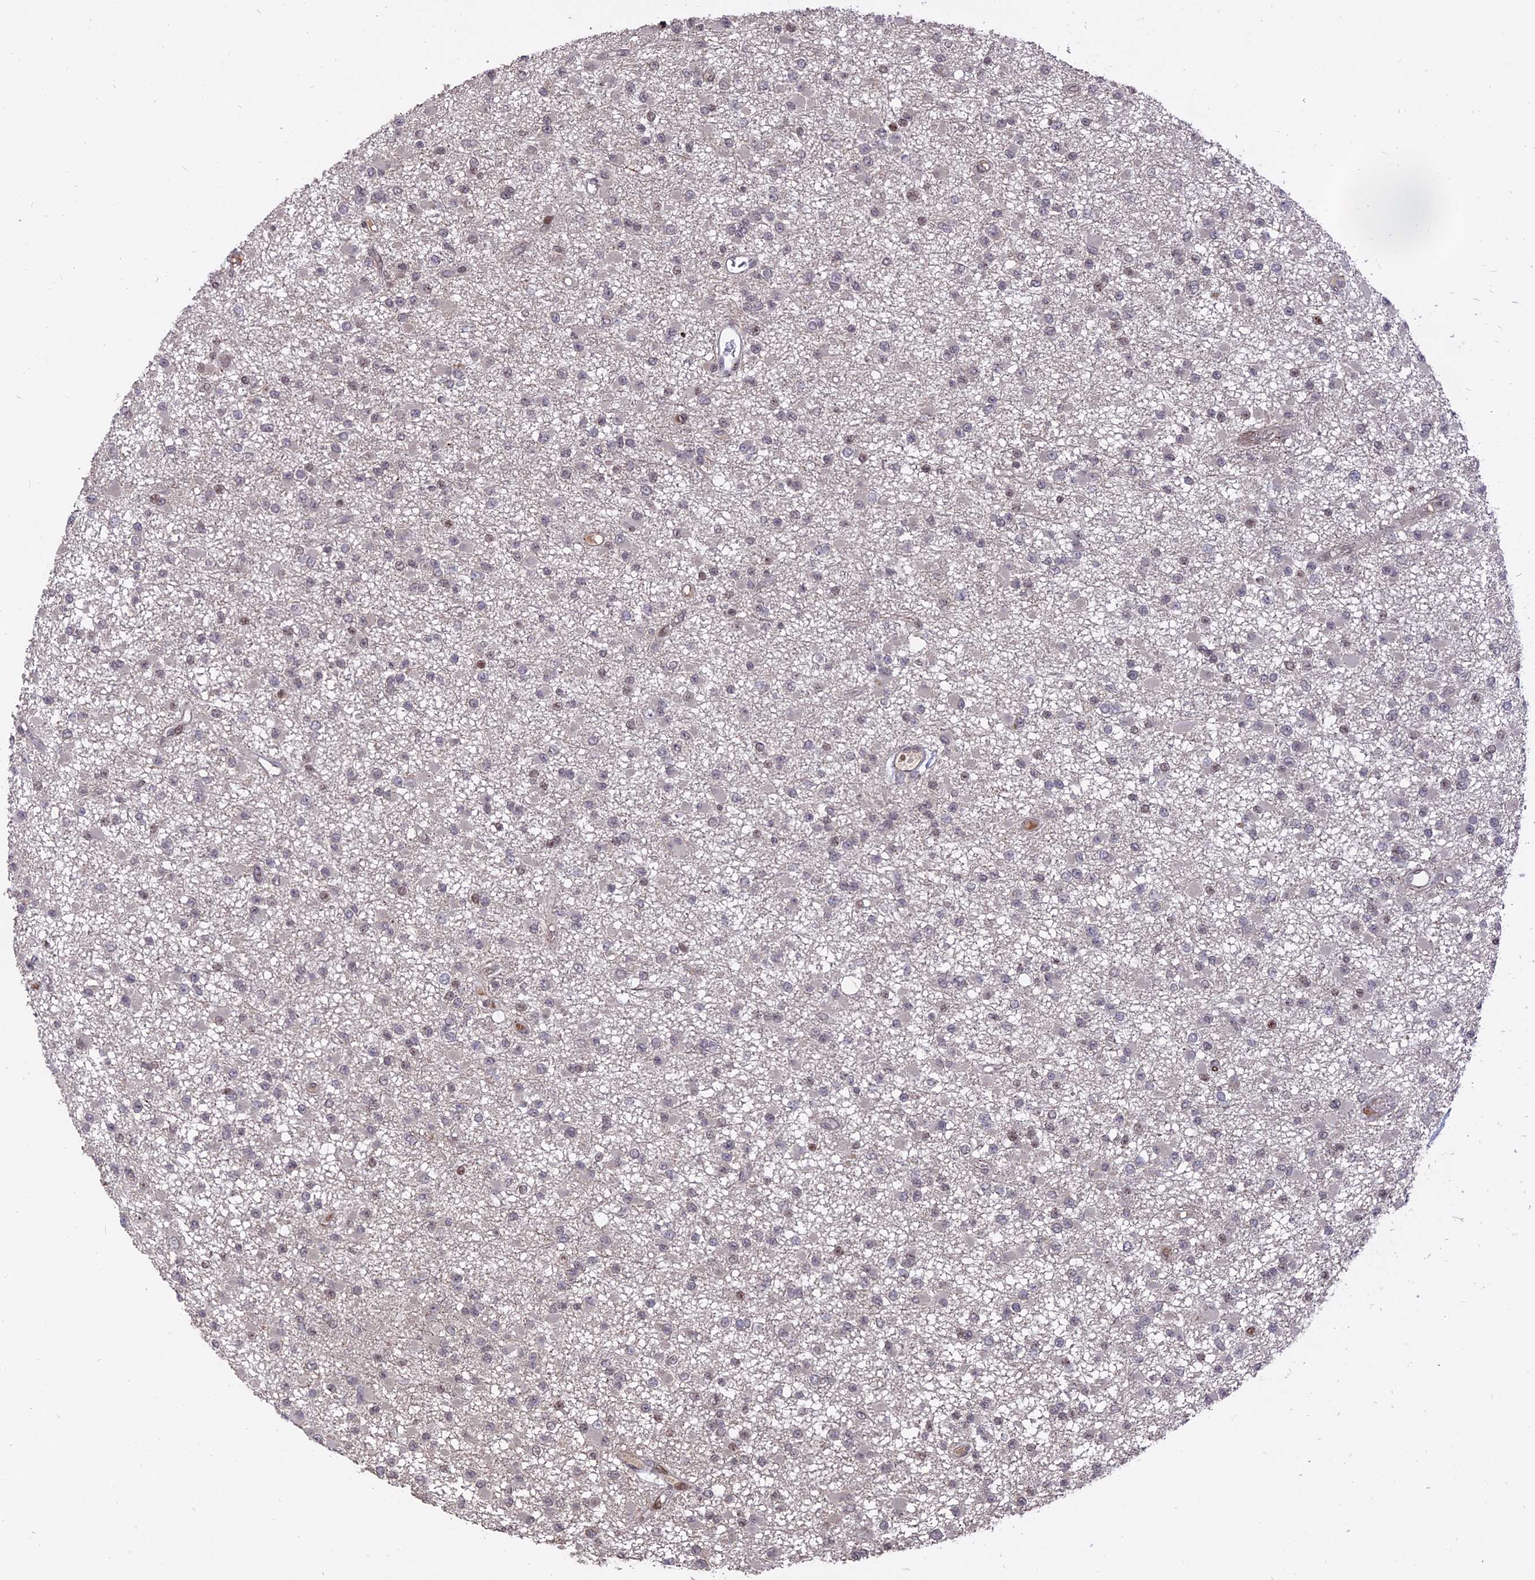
{"staining": {"intensity": "negative", "quantity": "none", "location": "none"}, "tissue": "glioma", "cell_type": "Tumor cells", "image_type": "cancer", "snomed": [{"axis": "morphology", "description": "Glioma, malignant, Low grade"}, {"axis": "topography", "description": "Brain"}], "caption": "Image shows no significant protein expression in tumor cells of glioma.", "gene": "NR1H3", "patient": {"sex": "female", "age": 22}}